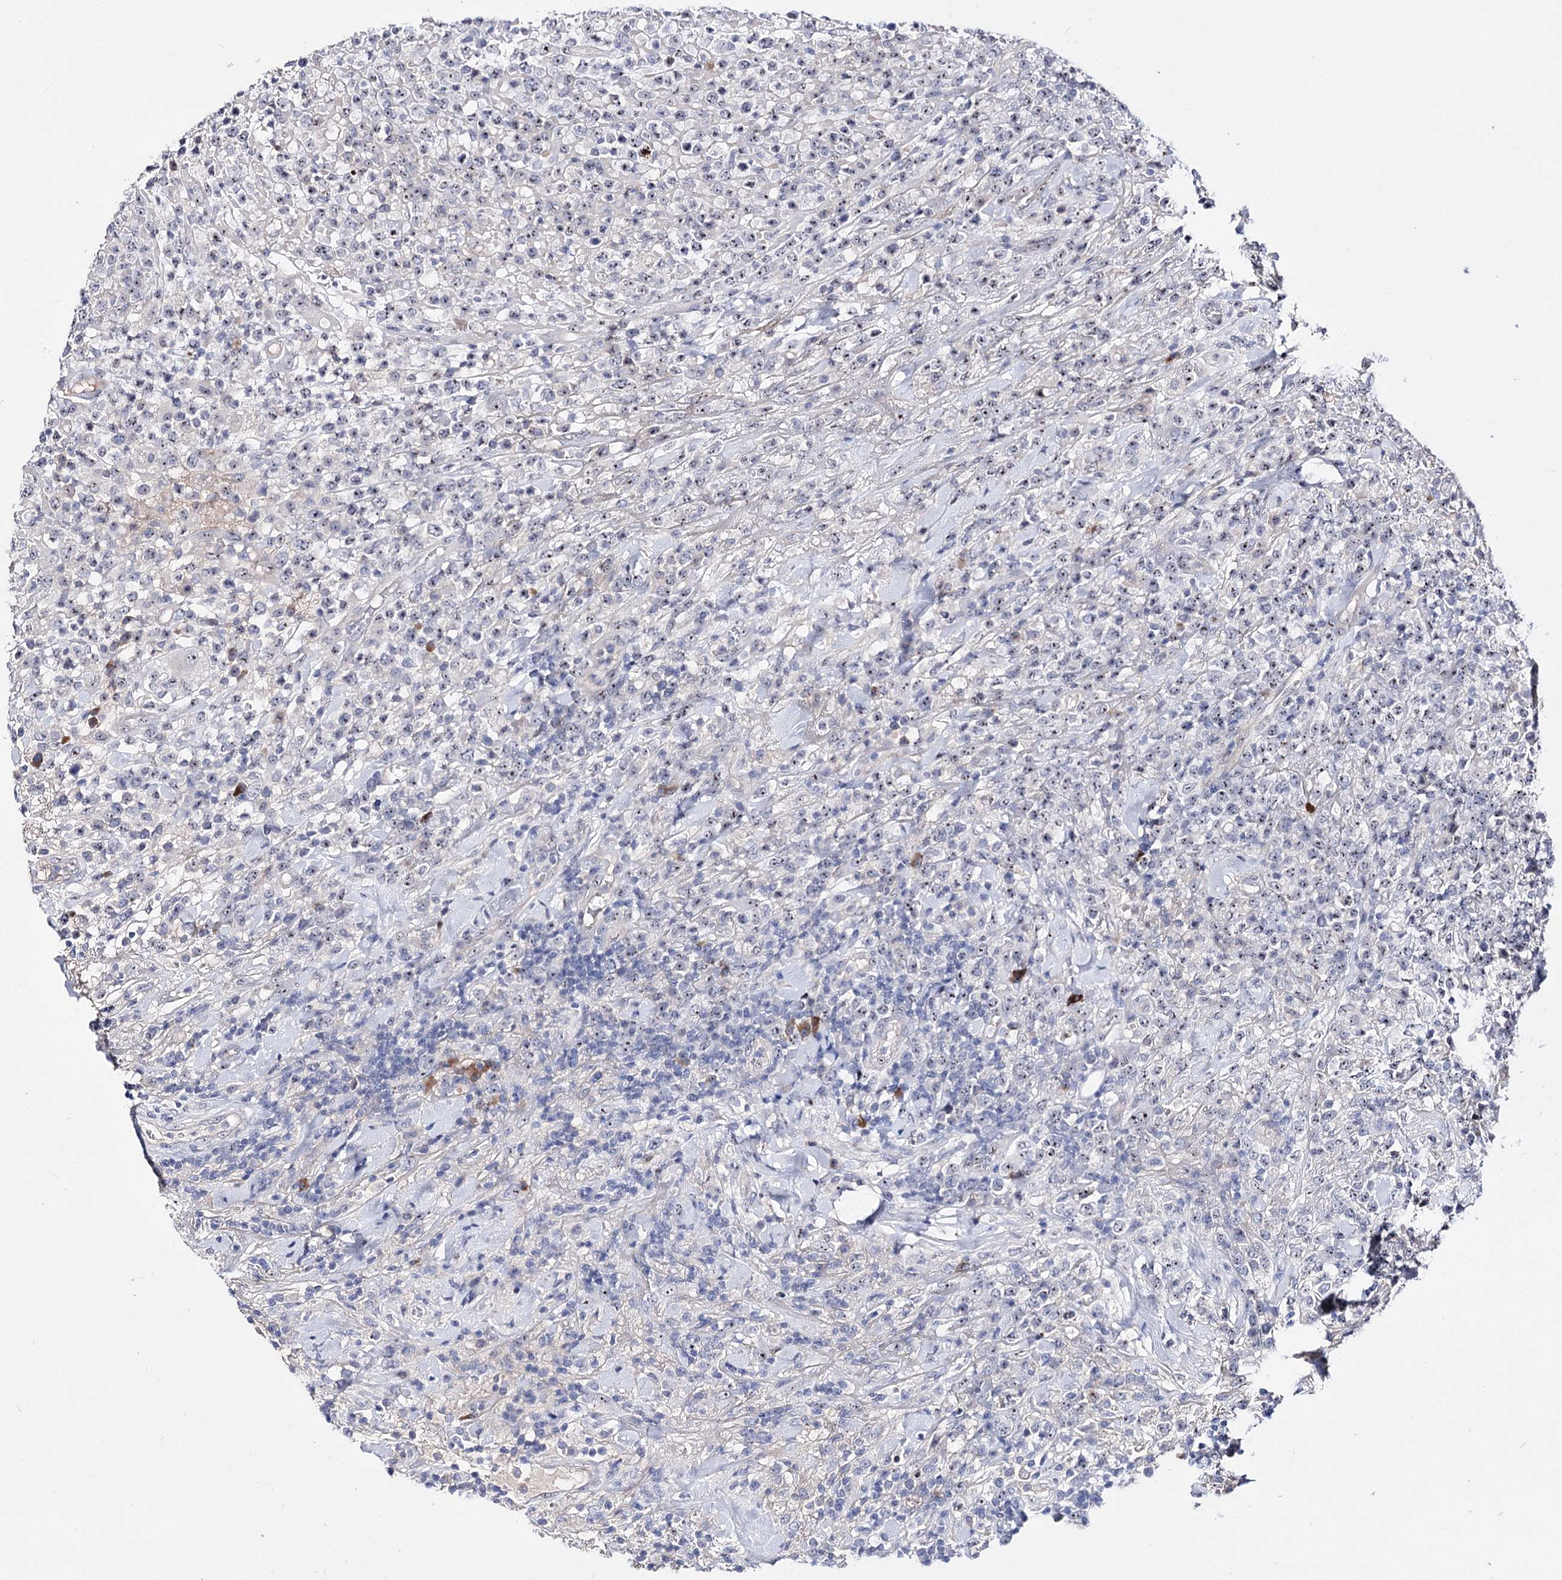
{"staining": {"intensity": "moderate", "quantity": "25%-75%", "location": "nuclear"}, "tissue": "lymphoma", "cell_type": "Tumor cells", "image_type": "cancer", "snomed": [{"axis": "morphology", "description": "Malignant lymphoma, non-Hodgkin's type, High grade"}, {"axis": "topography", "description": "Colon"}], "caption": "Malignant lymphoma, non-Hodgkin's type (high-grade) stained with a brown dye shows moderate nuclear positive expression in approximately 25%-75% of tumor cells.", "gene": "PCGF5", "patient": {"sex": "female", "age": 53}}